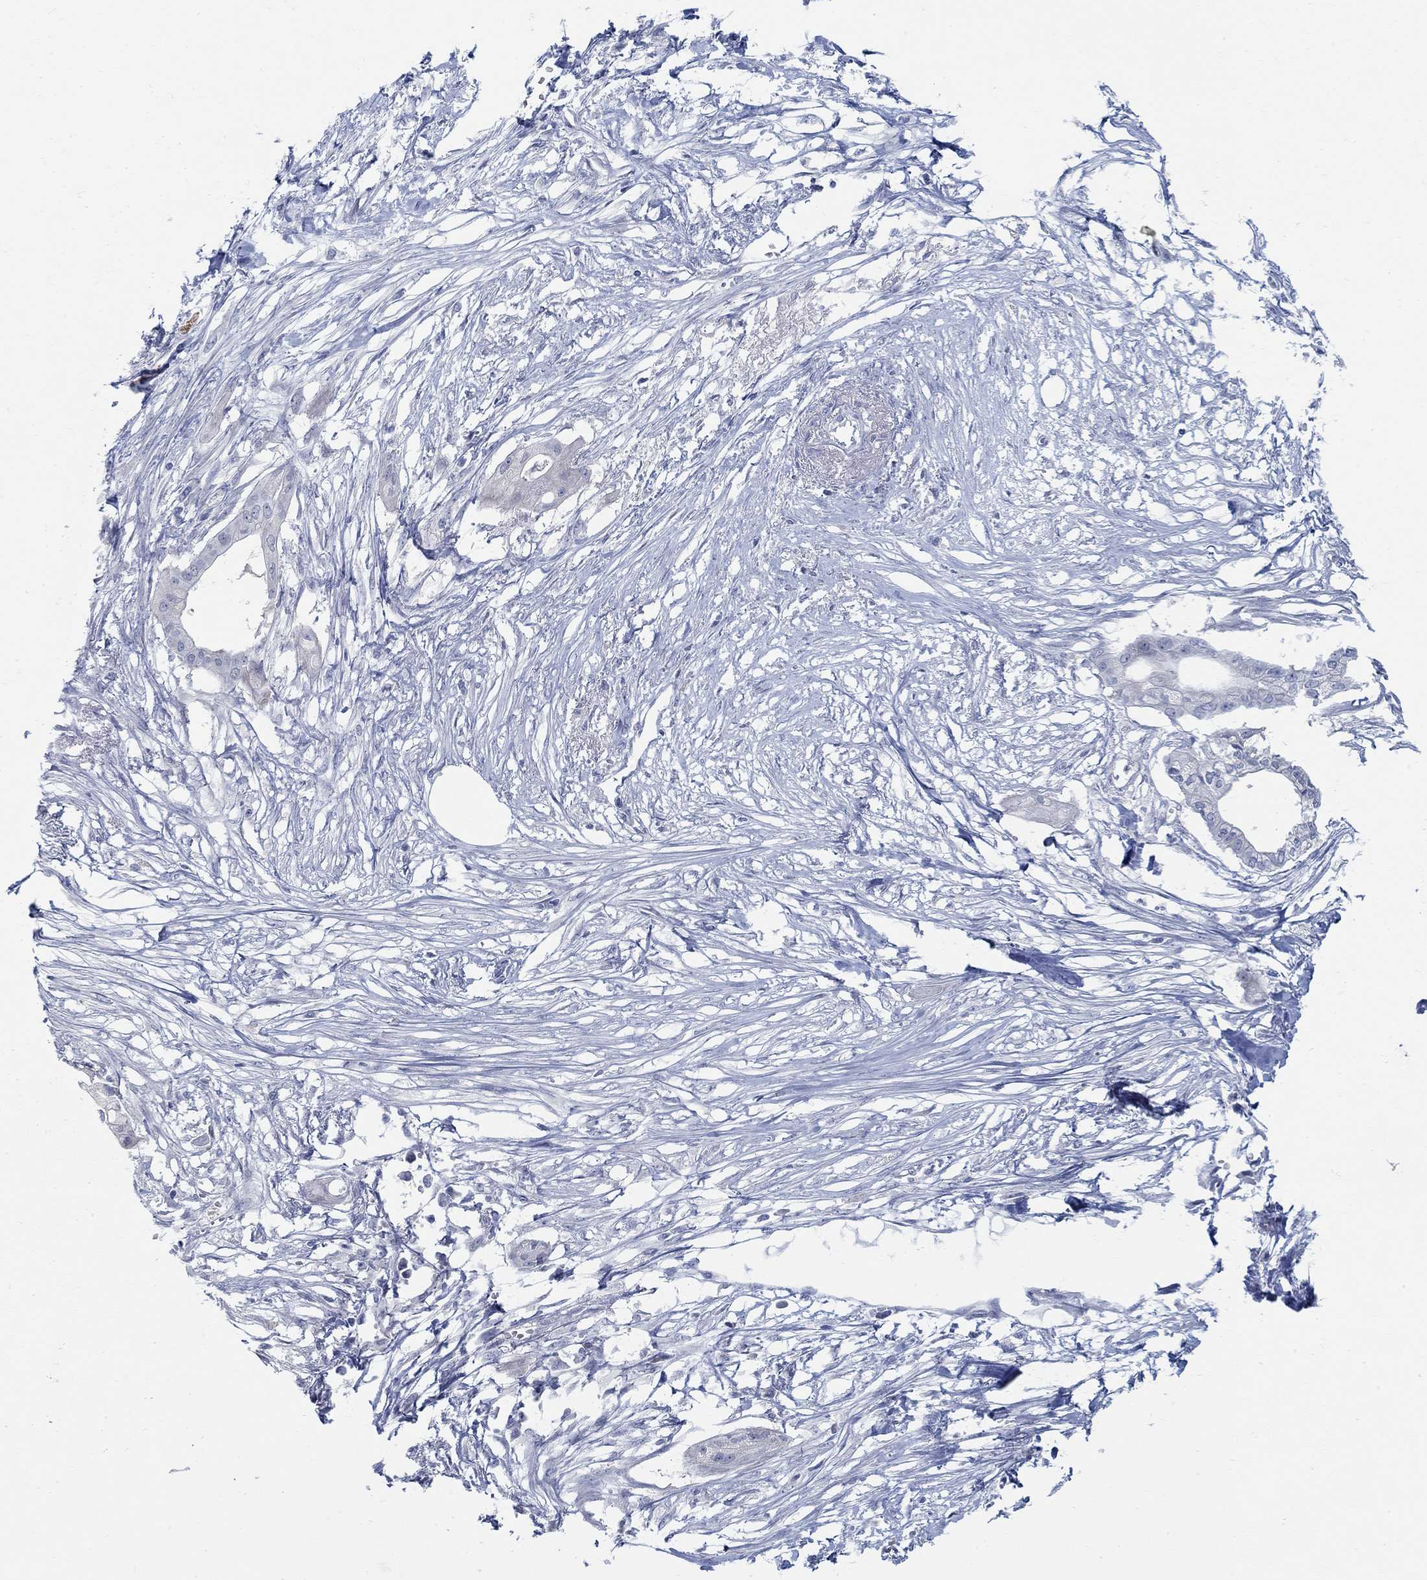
{"staining": {"intensity": "negative", "quantity": "none", "location": "none"}, "tissue": "pancreatic cancer", "cell_type": "Tumor cells", "image_type": "cancer", "snomed": [{"axis": "morphology", "description": "Normal tissue, NOS"}, {"axis": "morphology", "description": "Adenocarcinoma, NOS"}, {"axis": "topography", "description": "Pancreas"}], "caption": "This is a micrograph of immunohistochemistry (IHC) staining of adenocarcinoma (pancreatic), which shows no staining in tumor cells.", "gene": "ANO7", "patient": {"sex": "female", "age": 58}}